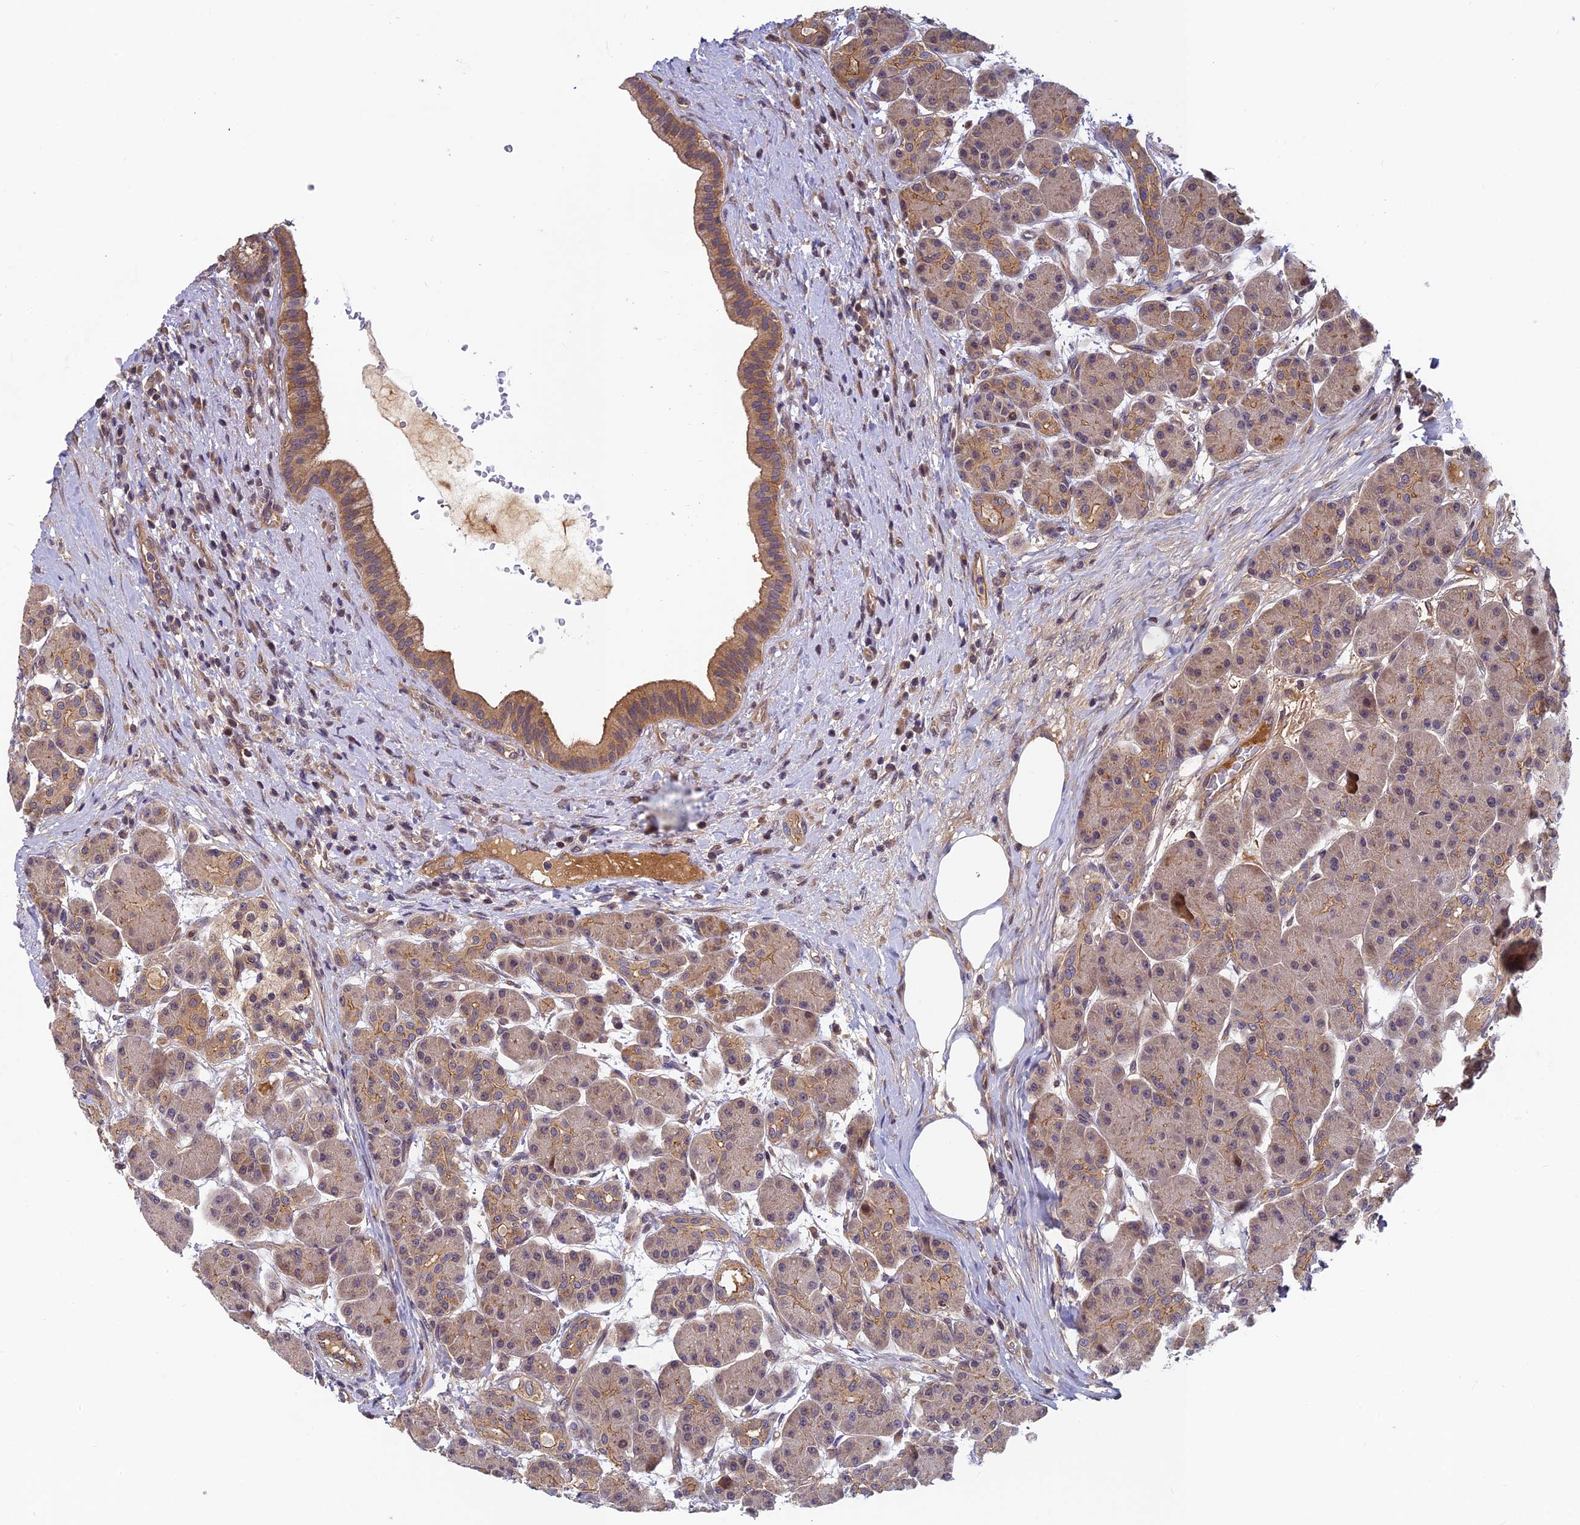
{"staining": {"intensity": "moderate", "quantity": "25%-75%", "location": "cytoplasmic/membranous"}, "tissue": "pancreas", "cell_type": "Exocrine glandular cells", "image_type": "normal", "snomed": [{"axis": "morphology", "description": "Normal tissue, NOS"}, {"axis": "topography", "description": "Pancreas"}], "caption": "Protein expression analysis of benign human pancreas reveals moderate cytoplasmic/membranous staining in approximately 25%-75% of exocrine glandular cells.", "gene": "PIKFYVE", "patient": {"sex": "male", "age": 63}}